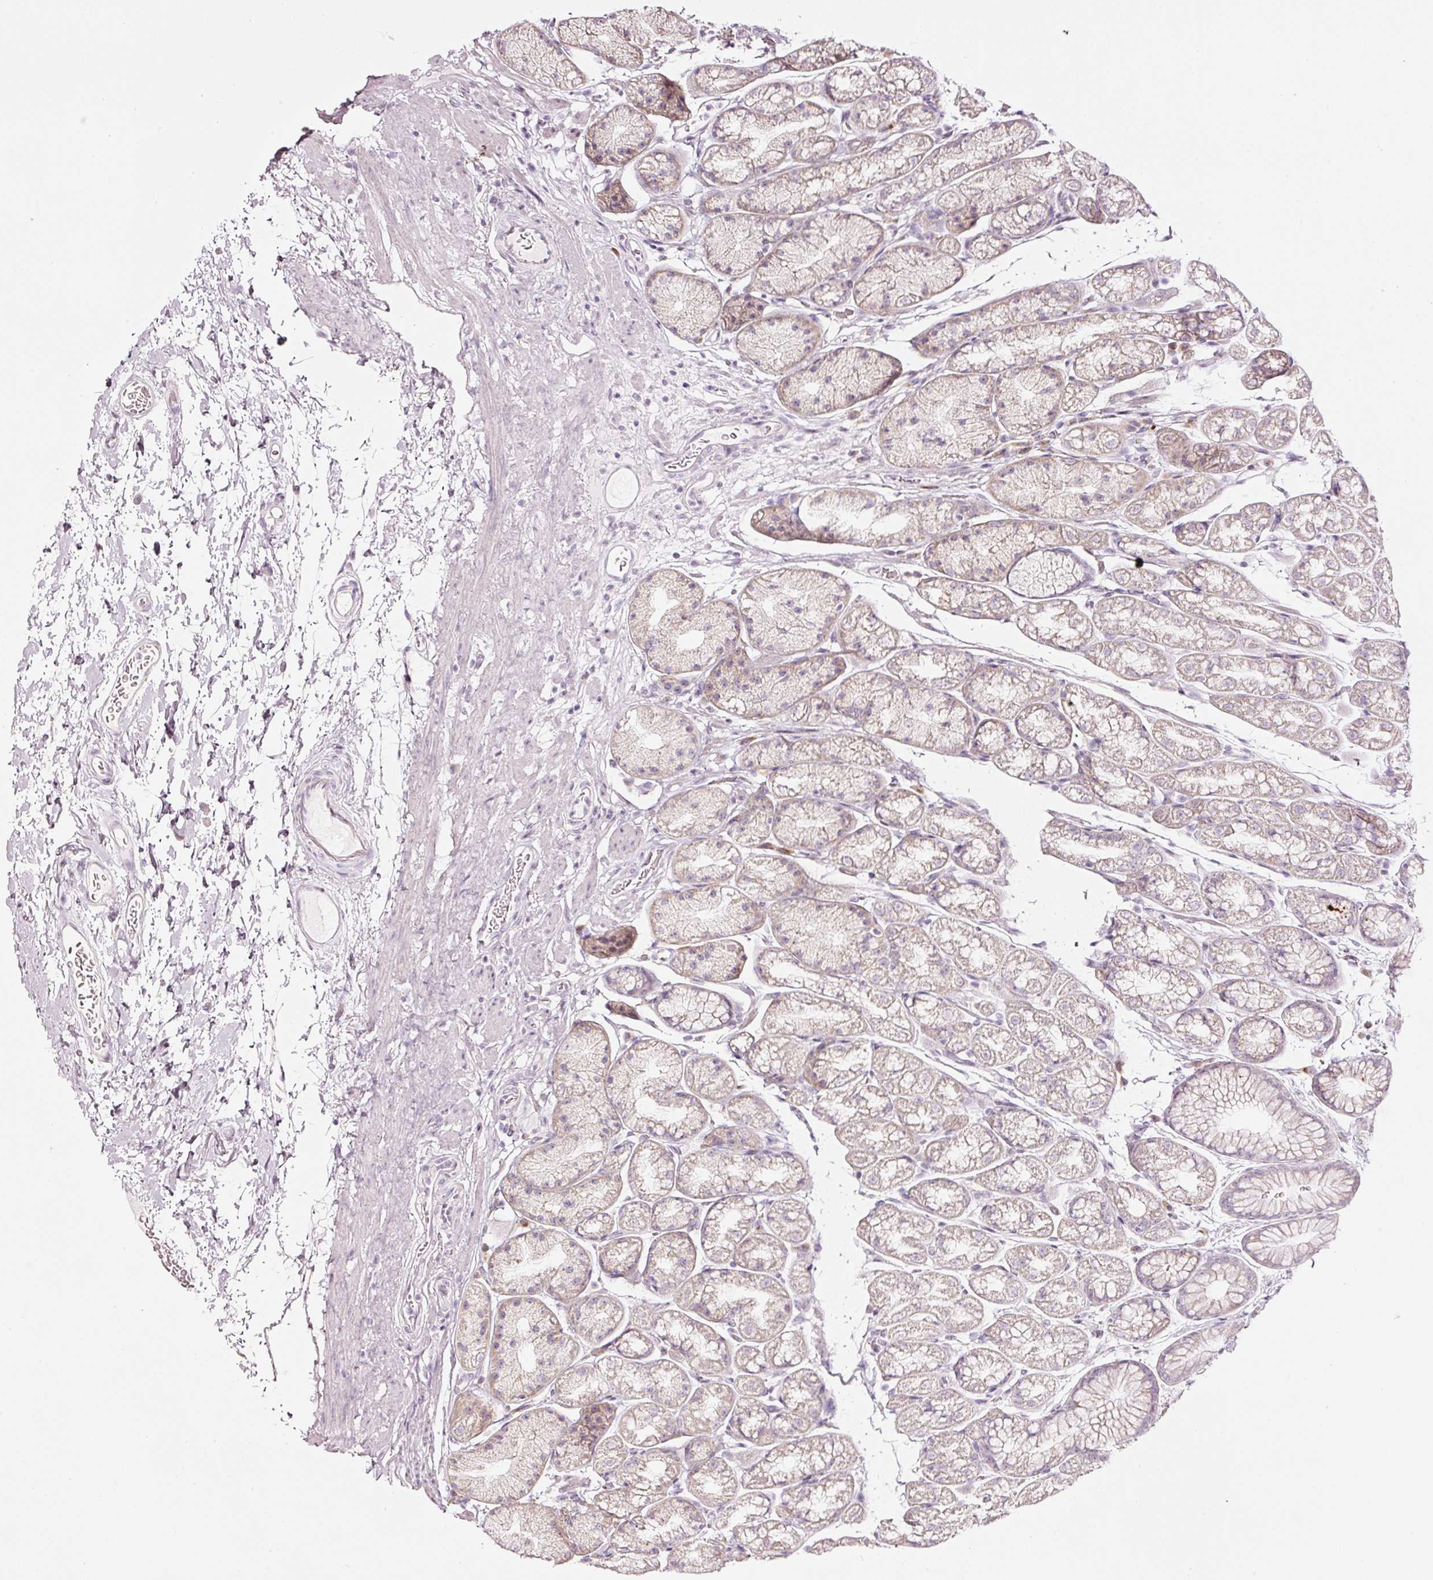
{"staining": {"intensity": "weak", "quantity": "25%-75%", "location": "cytoplasmic/membranous"}, "tissue": "stomach", "cell_type": "Glandular cells", "image_type": "normal", "snomed": [{"axis": "morphology", "description": "Normal tissue, NOS"}, {"axis": "topography", "description": "Stomach, lower"}], "caption": "About 25%-75% of glandular cells in normal stomach demonstrate weak cytoplasmic/membranous protein staining as visualized by brown immunohistochemical staining.", "gene": "SDF4", "patient": {"sex": "male", "age": 67}}